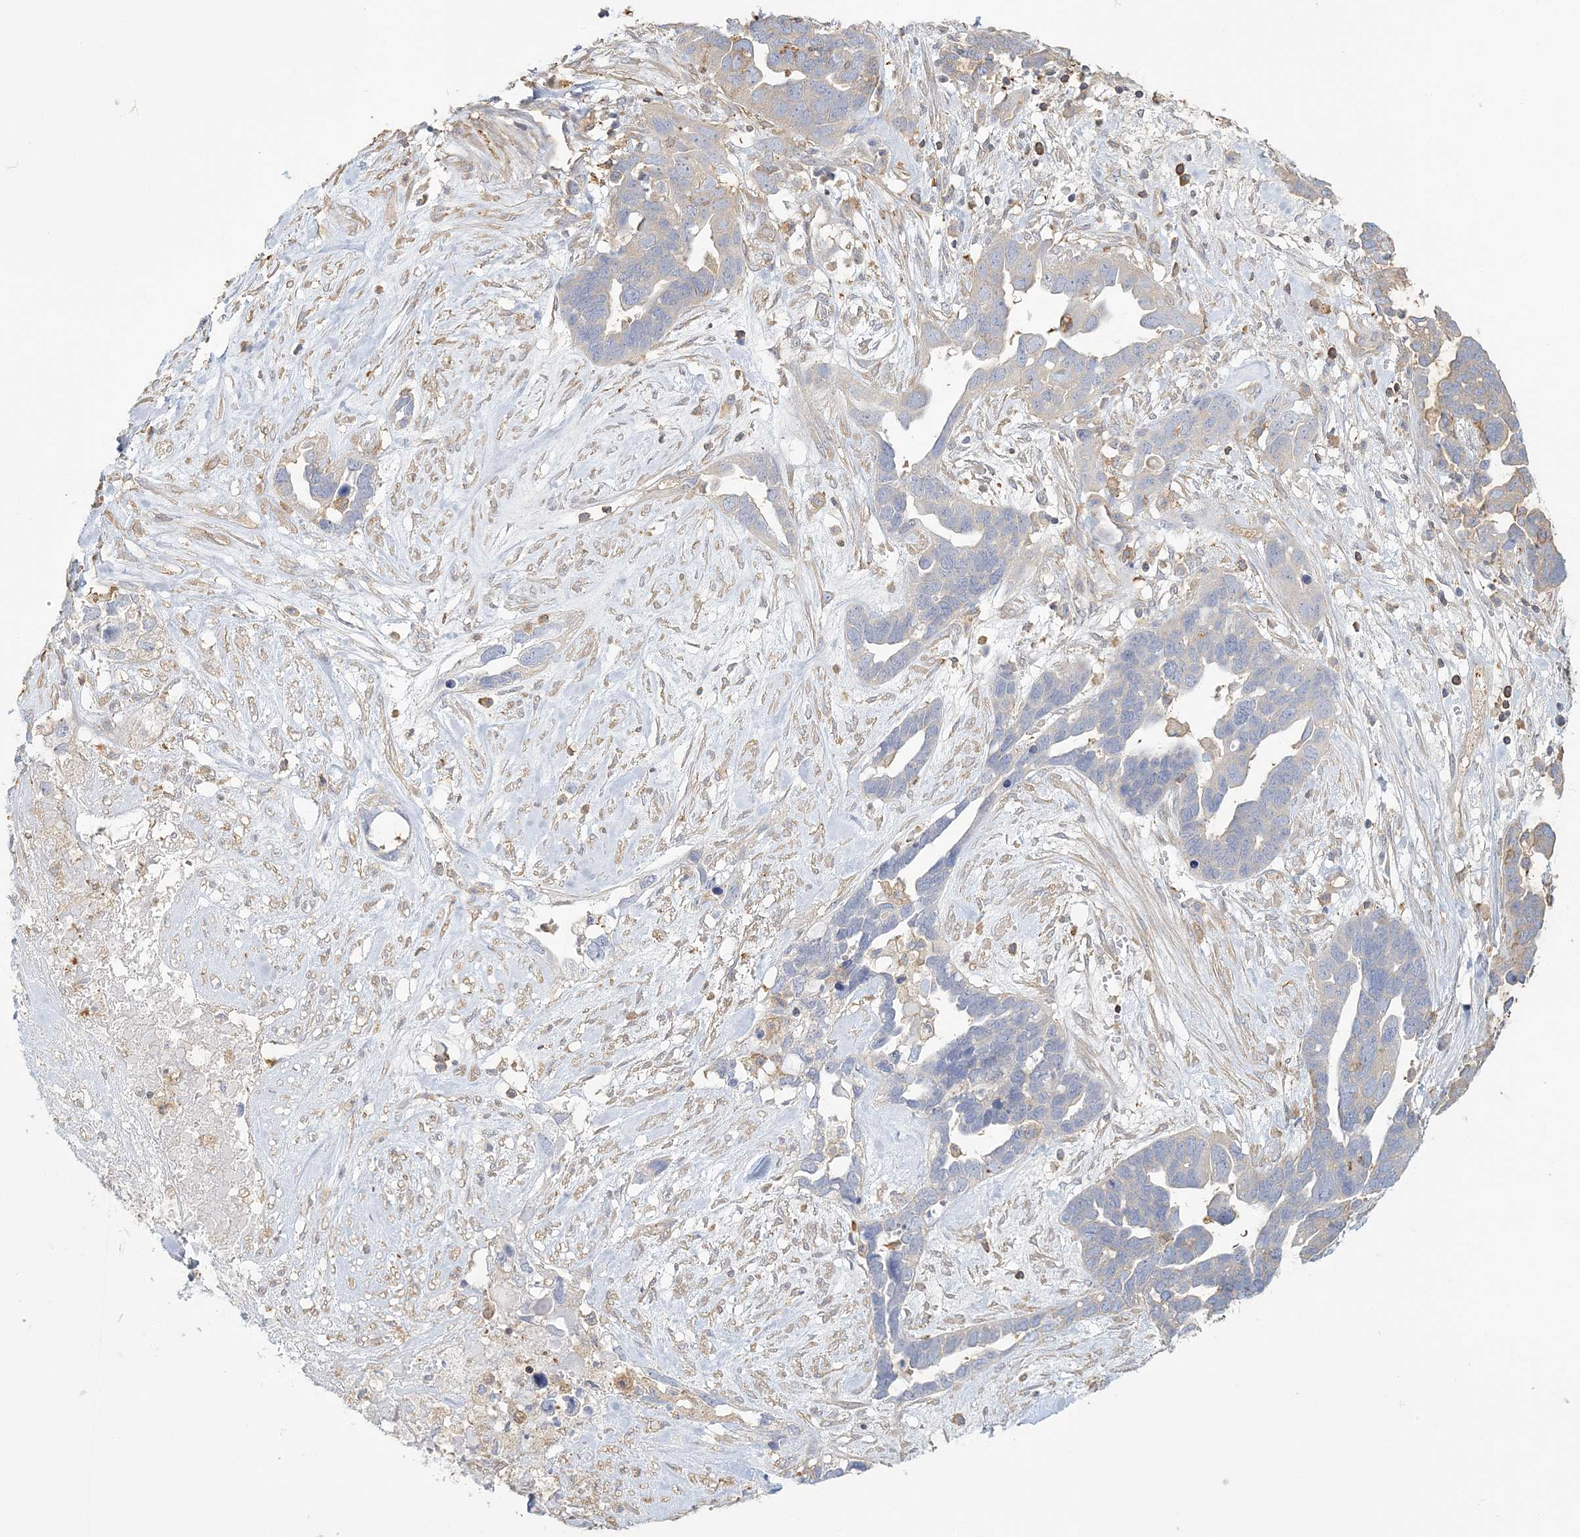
{"staining": {"intensity": "negative", "quantity": "none", "location": "none"}, "tissue": "ovarian cancer", "cell_type": "Tumor cells", "image_type": "cancer", "snomed": [{"axis": "morphology", "description": "Cystadenocarcinoma, serous, NOS"}, {"axis": "topography", "description": "Ovary"}], "caption": "Histopathology image shows no significant protein staining in tumor cells of ovarian cancer (serous cystadenocarcinoma). Nuclei are stained in blue.", "gene": "ANKS1A", "patient": {"sex": "female", "age": 54}}